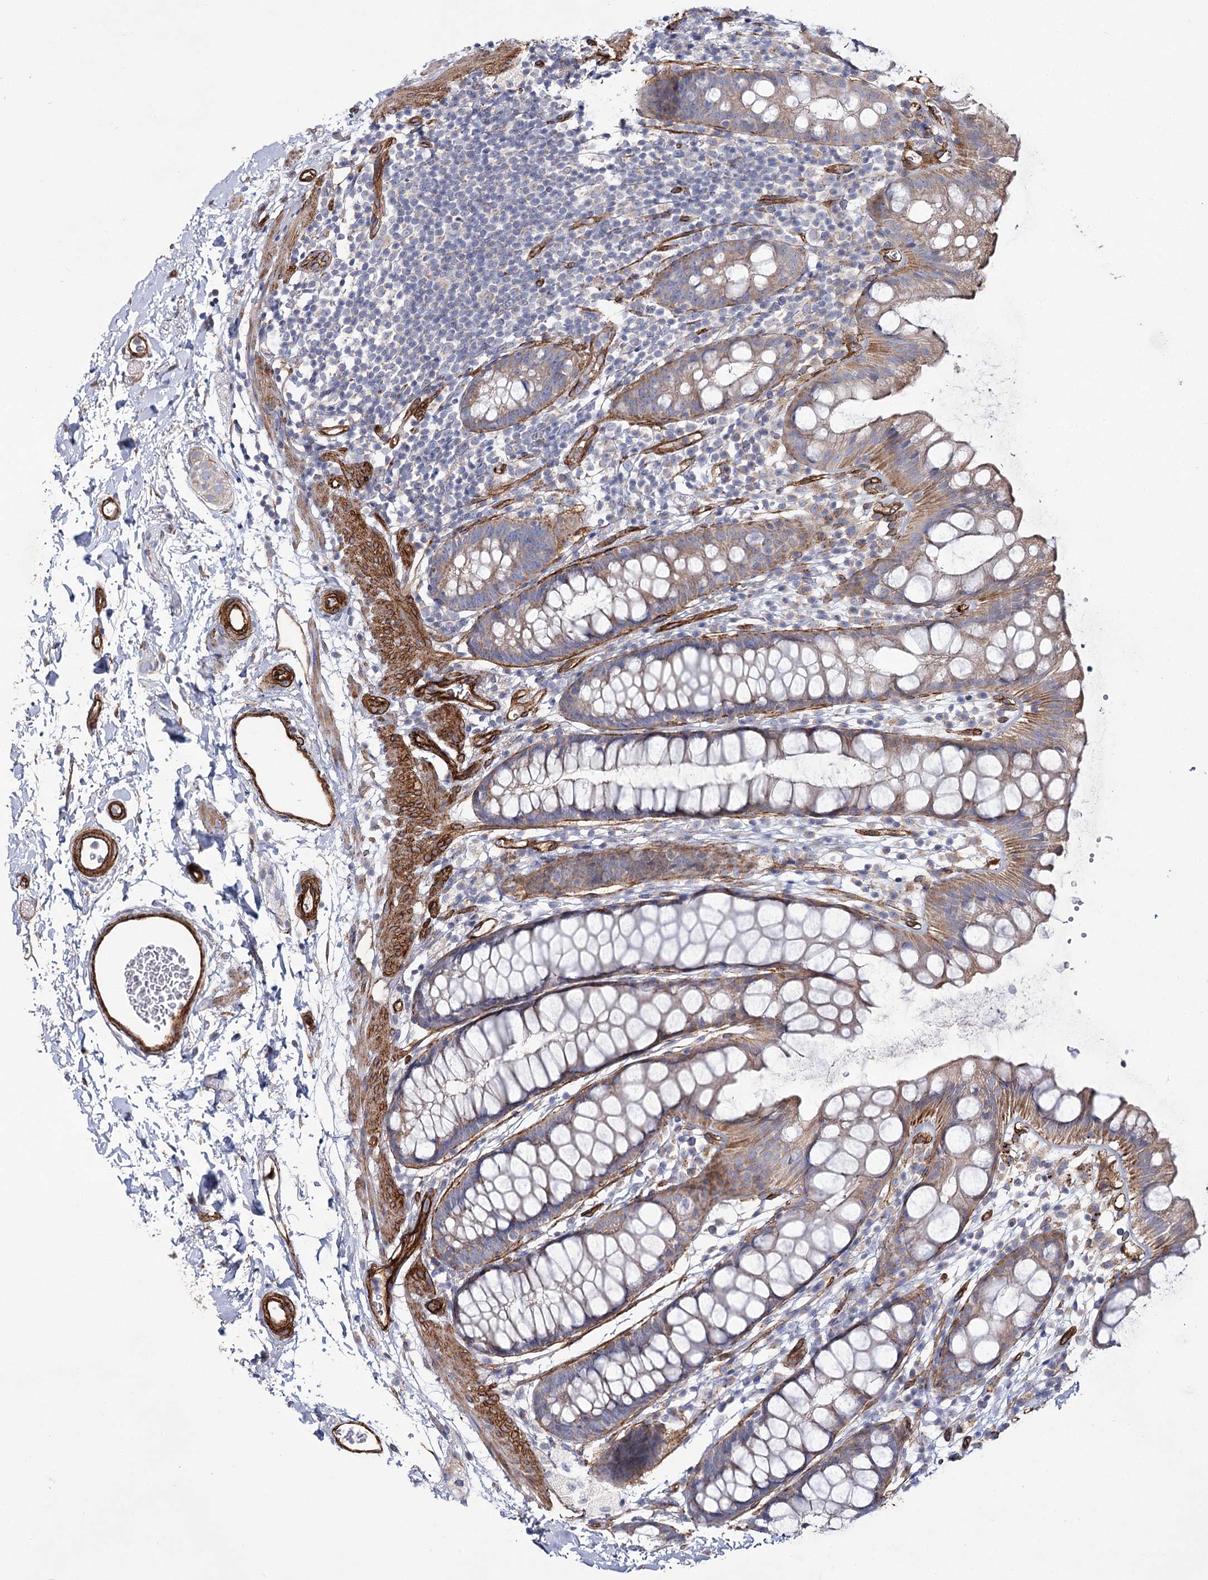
{"staining": {"intensity": "moderate", "quantity": "<25%", "location": "cytoplasmic/membranous"}, "tissue": "rectum", "cell_type": "Glandular cells", "image_type": "normal", "snomed": [{"axis": "morphology", "description": "Normal tissue, NOS"}, {"axis": "topography", "description": "Rectum"}], "caption": "Moderate cytoplasmic/membranous protein staining is appreciated in approximately <25% of glandular cells in rectum.", "gene": "TMEM164", "patient": {"sex": "female", "age": 65}}